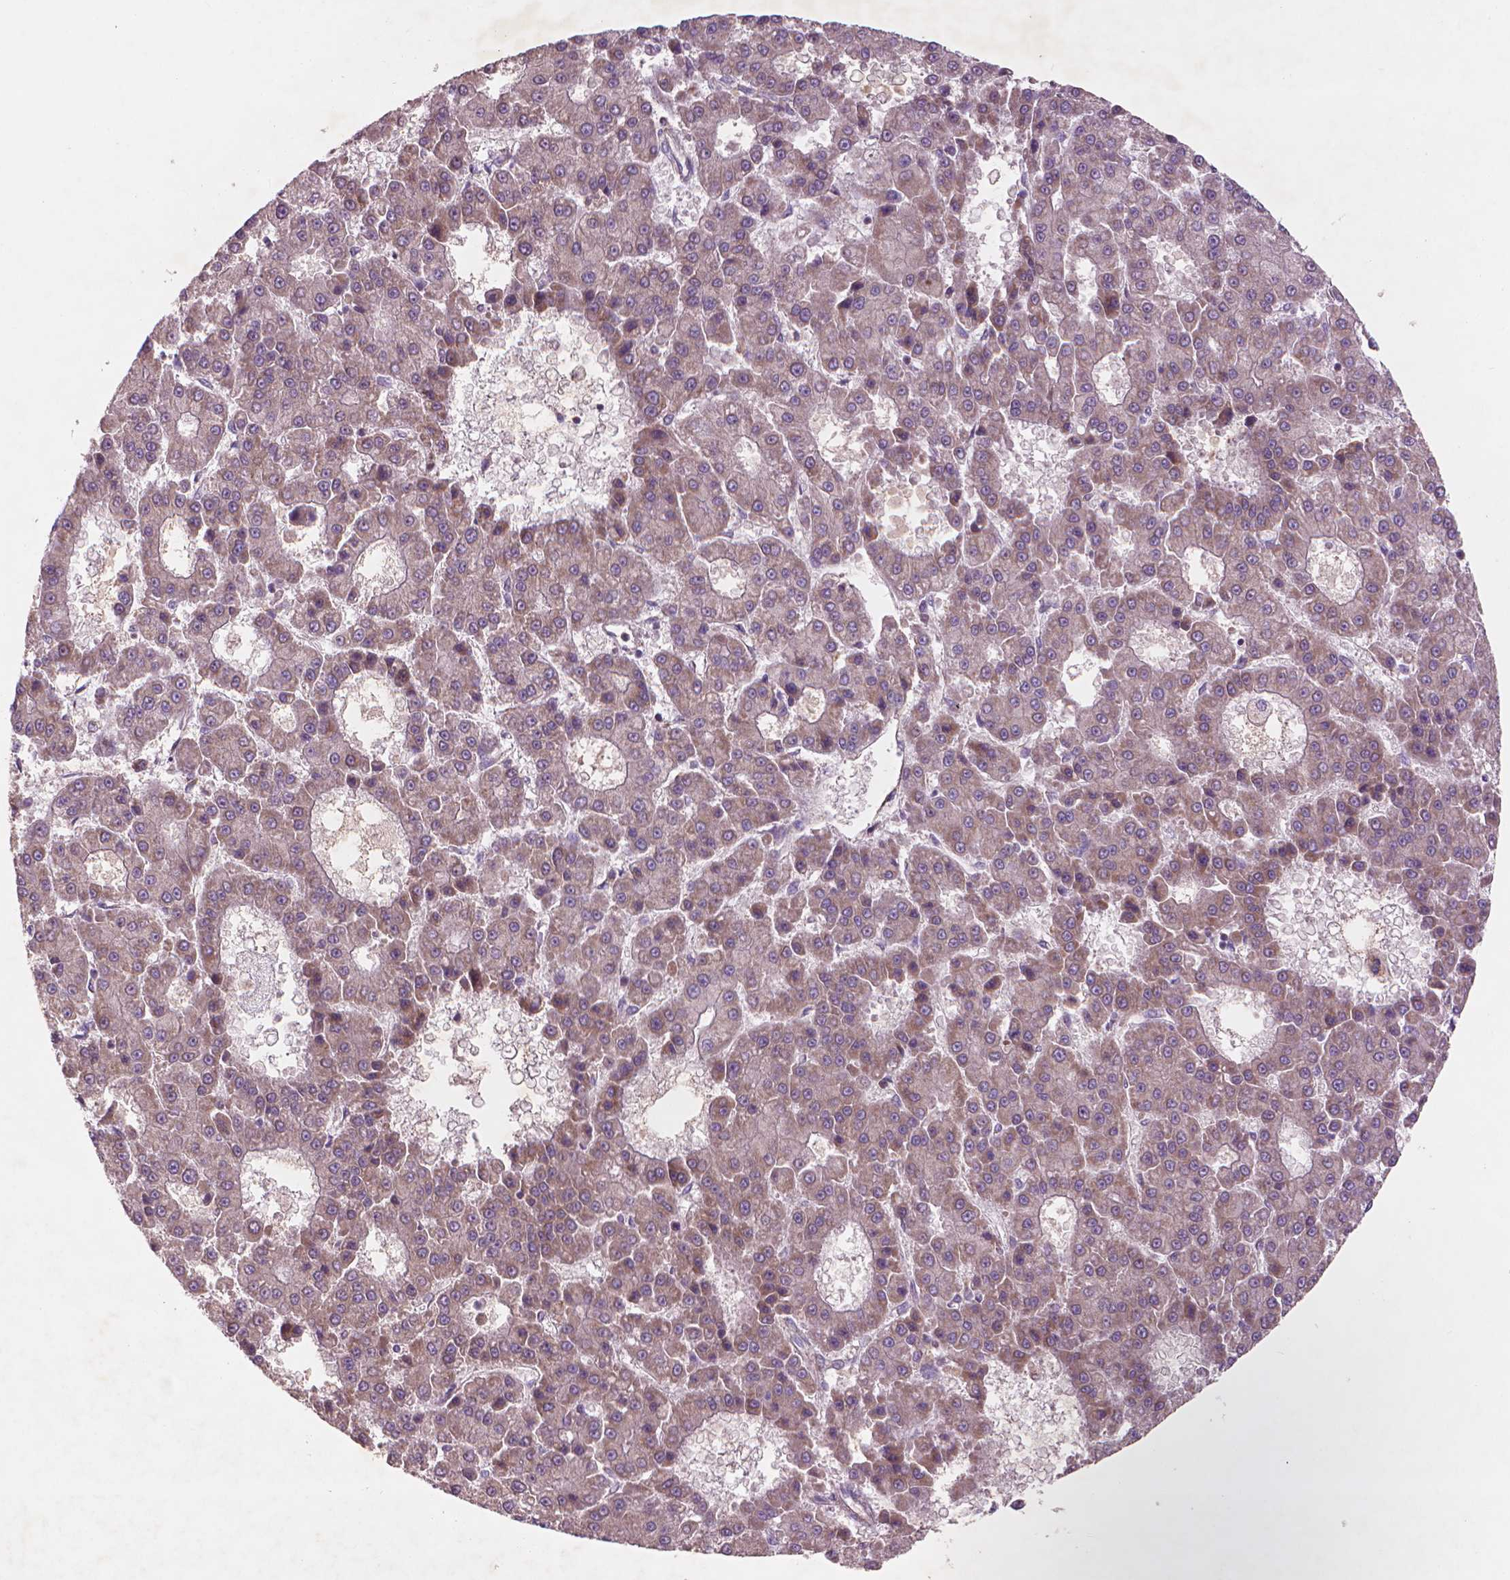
{"staining": {"intensity": "weak", "quantity": "25%-75%", "location": "cytoplasmic/membranous"}, "tissue": "liver cancer", "cell_type": "Tumor cells", "image_type": "cancer", "snomed": [{"axis": "morphology", "description": "Carcinoma, Hepatocellular, NOS"}, {"axis": "topography", "description": "Liver"}], "caption": "Immunohistochemistry (IHC) micrograph of human liver cancer stained for a protein (brown), which demonstrates low levels of weak cytoplasmic/membranous expression in about 25%-75% of tumor cells.", "gene": "NLRX1", "patient": {"sex": "male", "age": 70}}